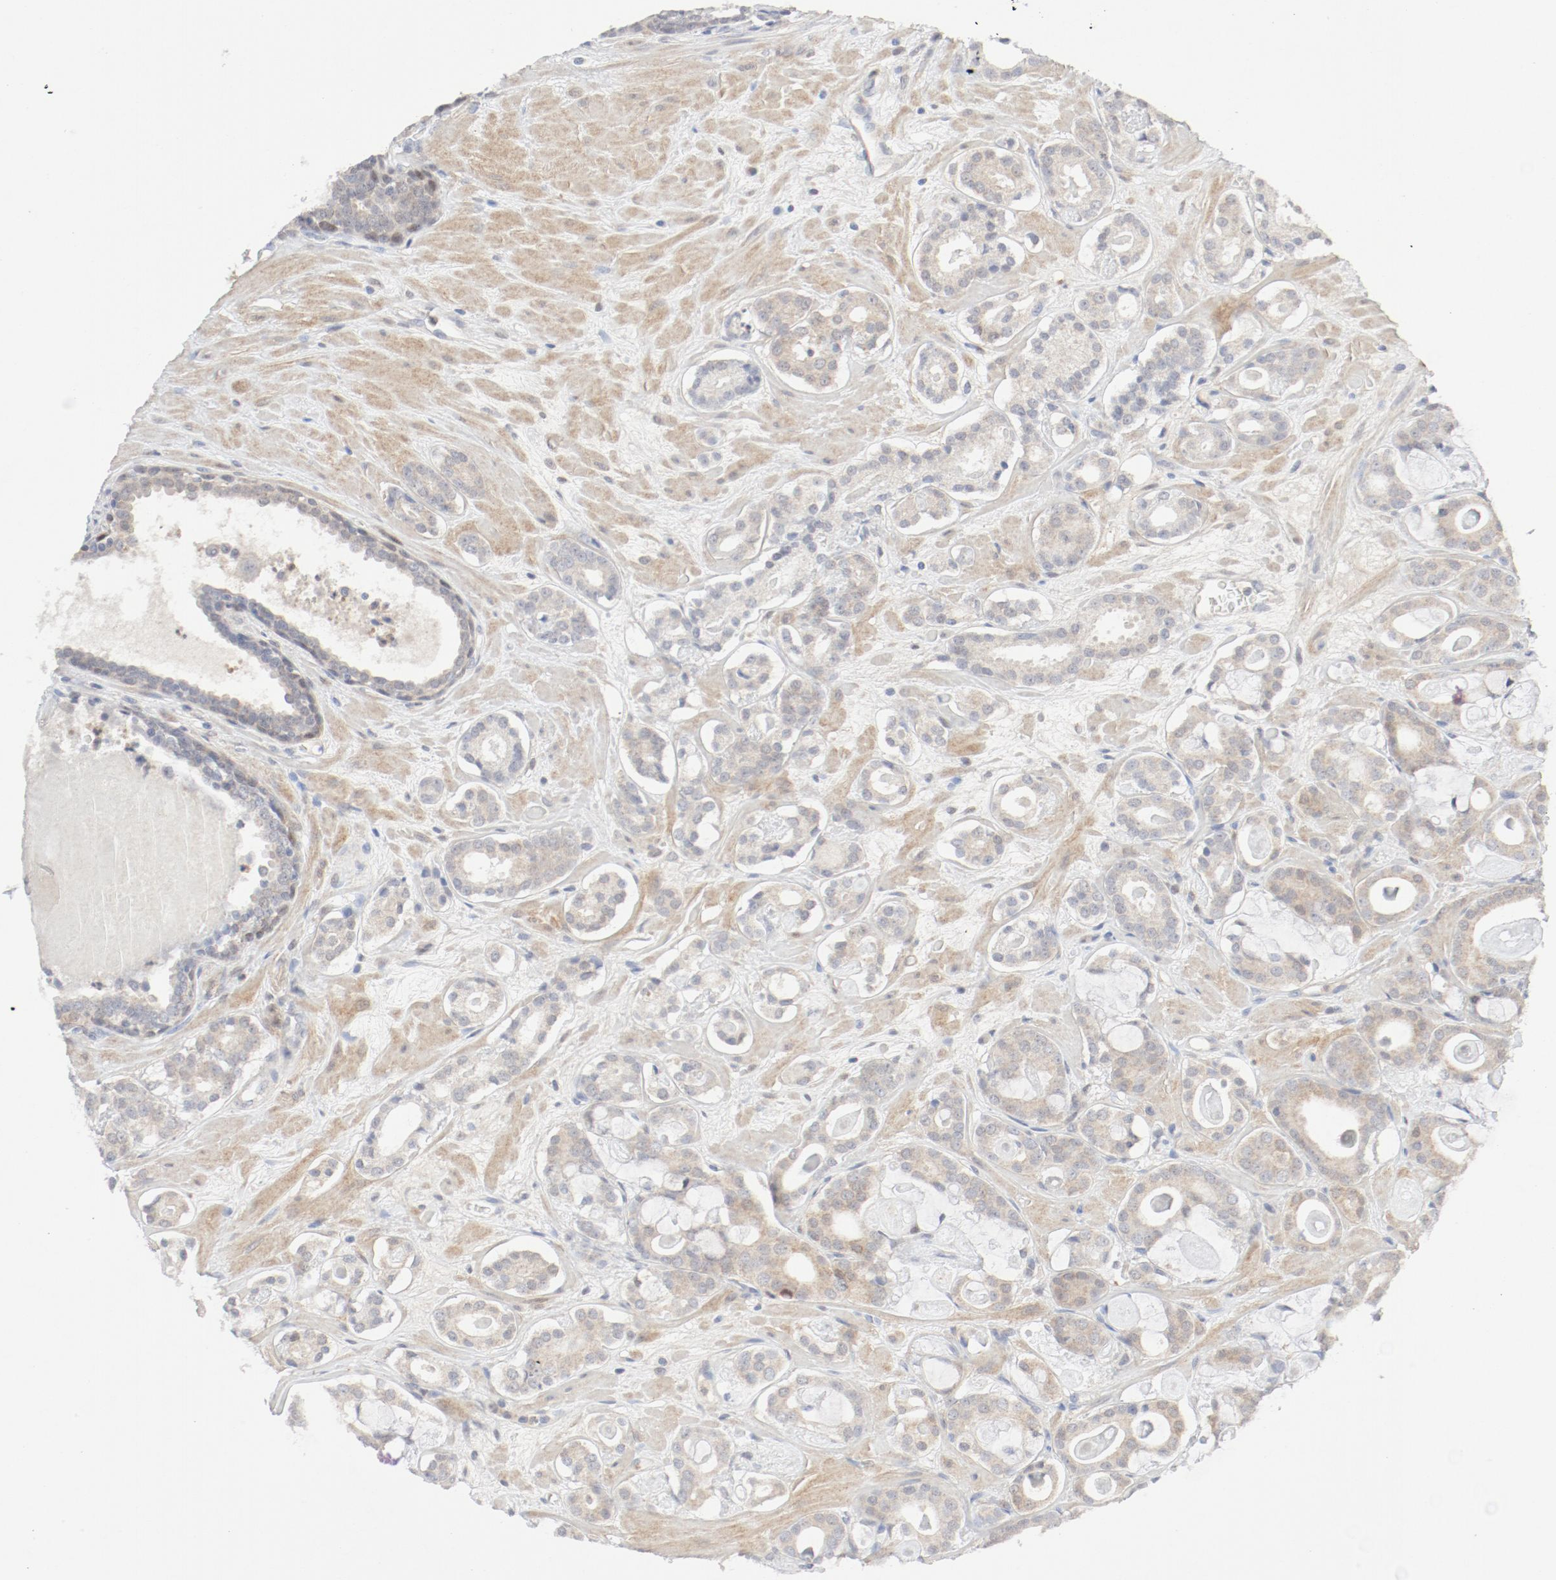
{"staining": {"intensity": "moderate", "quantity": ">75%", "location": "cytoplasmic/membranous"}, "tissue": "prostate cancer", "cell_type": "Tumor cells", "image_type": "cancer", "snomed": [{"axis": "morphology", "description": "Adenocarcinoma, Low grade"}, {"axis": "topography", "description": "Prostate"}], "caption": "Immunohistochemical staining of low-grade adenocarcinoma (prostate) demonstrates moderate cytoplasmic/membranous protein expression in about >75% of tumor cells. Using DAB (brown) and hematoxylin (blue) stains, captured at high magnification using brightfield microscopy.", "gene": "PGM1", "patient": {"sex": "male", "age": 57}}